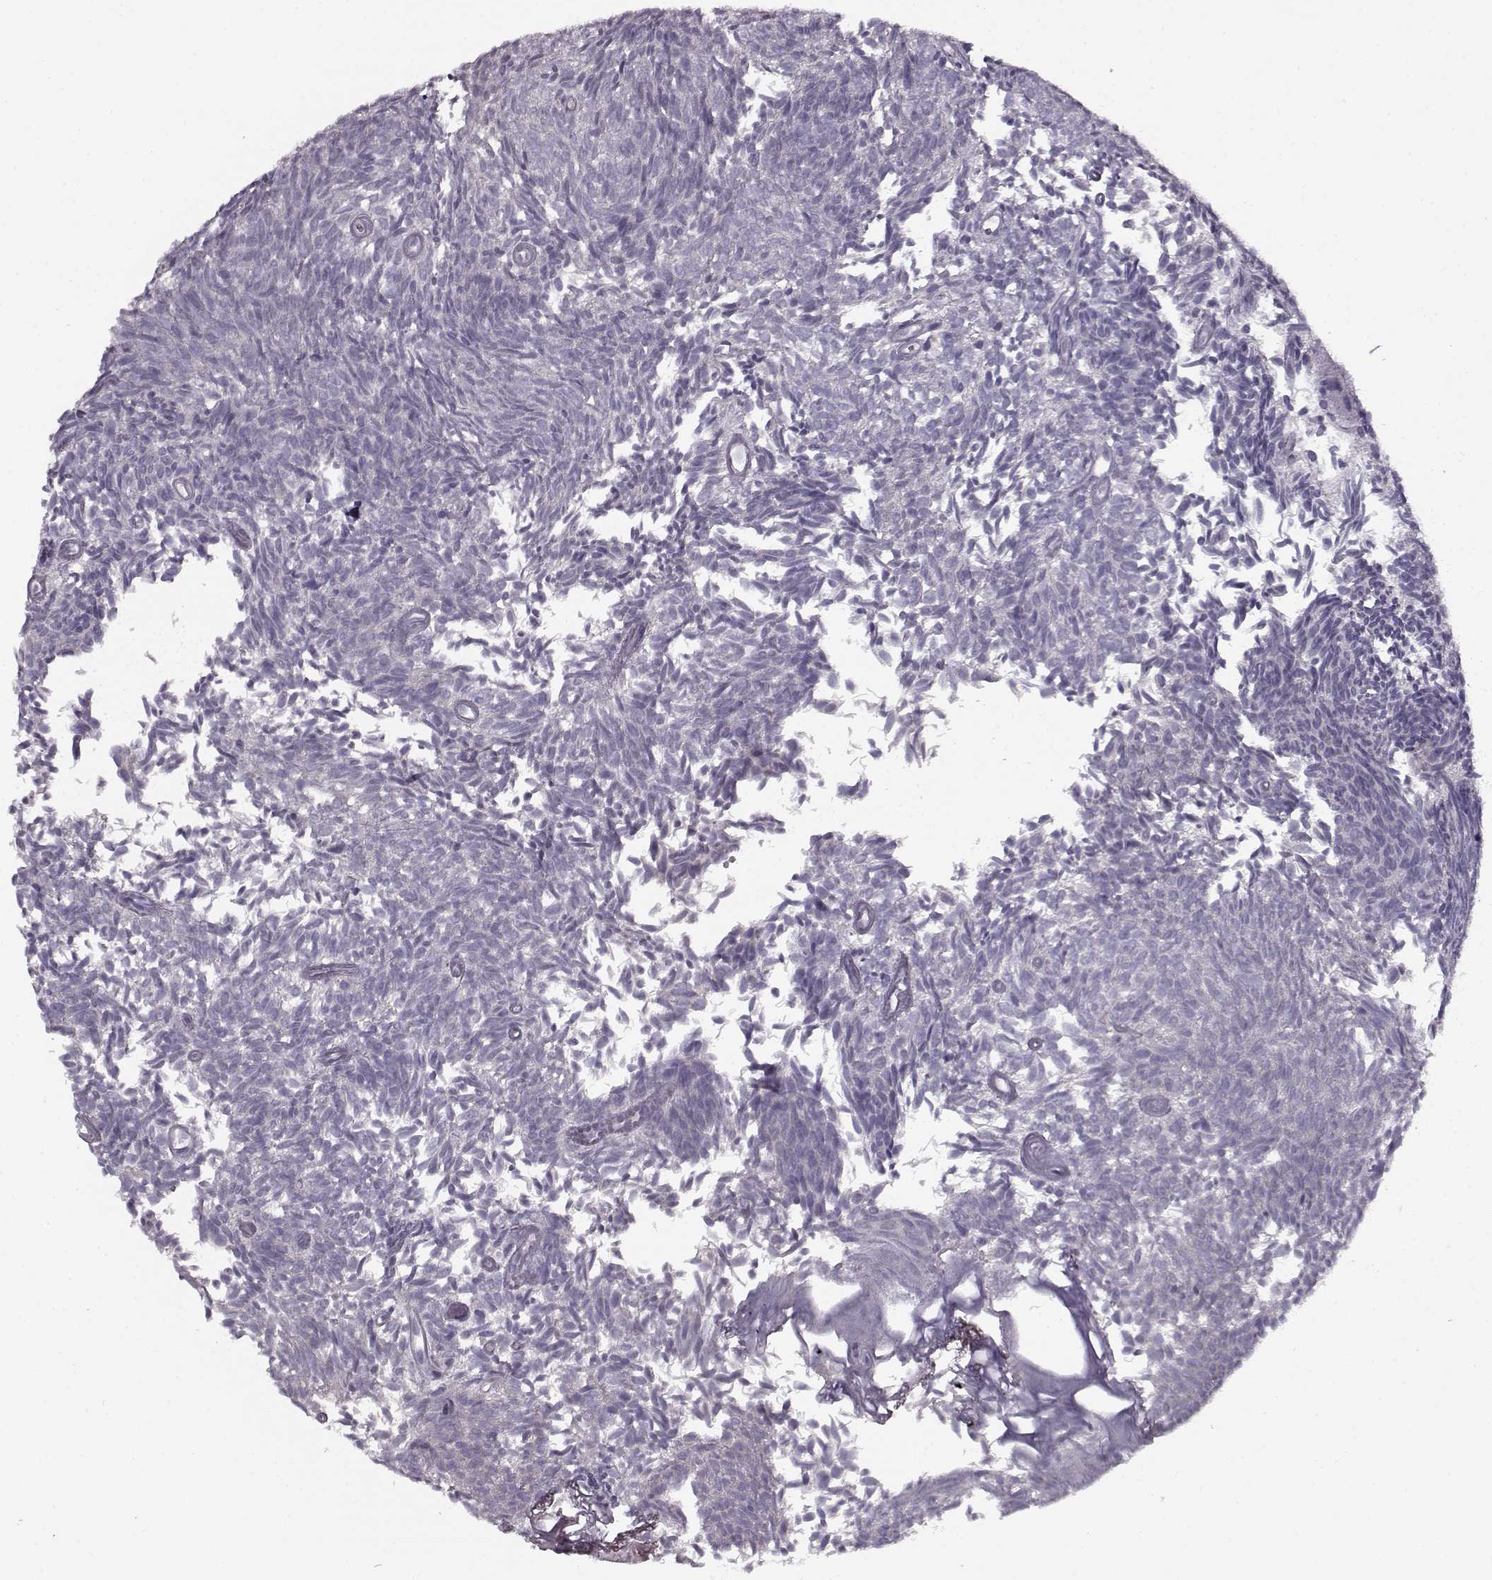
{"staining": {"intensity": "negative", "quantity": "none", "location": "none"}, "tissue": "urothelial cancer", "cell_type": "Tumor cells", "image_type": "cancer", "snomed": [{"axis": "morphology", "description": "Urothelial carcinoma, Low grade"}, {"axis": "topography", "description": "Urinary bladder"}], "caption": "Immunohistochemical staining of urothelial carcinoma (low-grade) displays no significant positivity in tumor cells.", "gene": "RP1L1", "patient": {"sex": "male", "age": 77}}